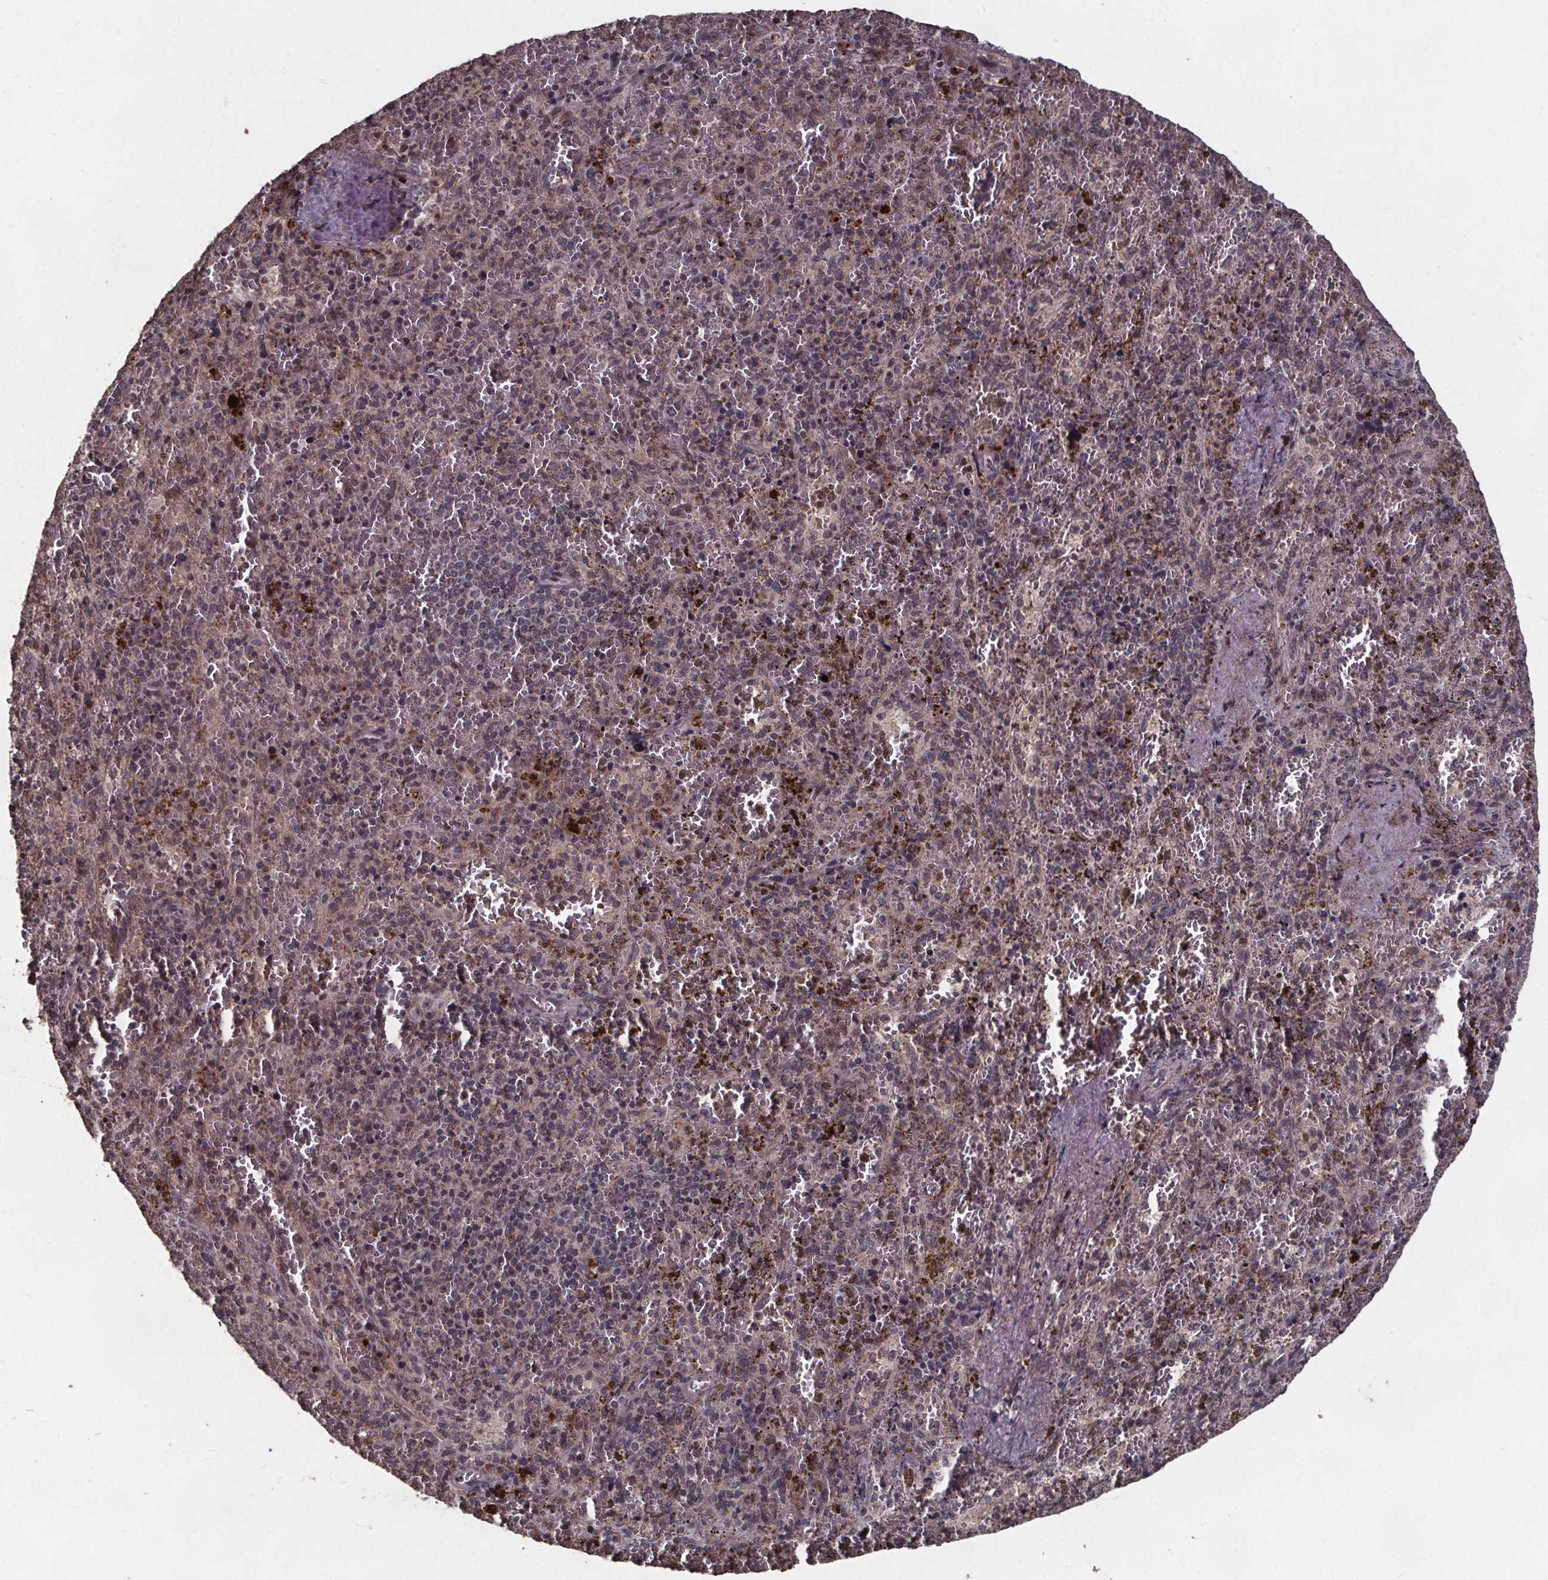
{"staining": {"intensity": "negative", "quantity": "none", "location": "none"}, "tissue": "spleen", "cell_type": "Cells in red pulp", "image_type": "normal", "snomed": [{"axis": "morphology", "description": "Normal tissue, NOS"}, {"axis": "topography", "description": "Spleen"}], "caption": "A high-resolution histopathology image shows IHC staining of benign spleen, which exhibits no significant positivity in cells in red pulp. (Brightfield microscopy of DAB (3,3'-diaminobenzidine) IHC at high magnification).", "gene": "GPX3", "patient": {"sex": "female", "age": 50}}